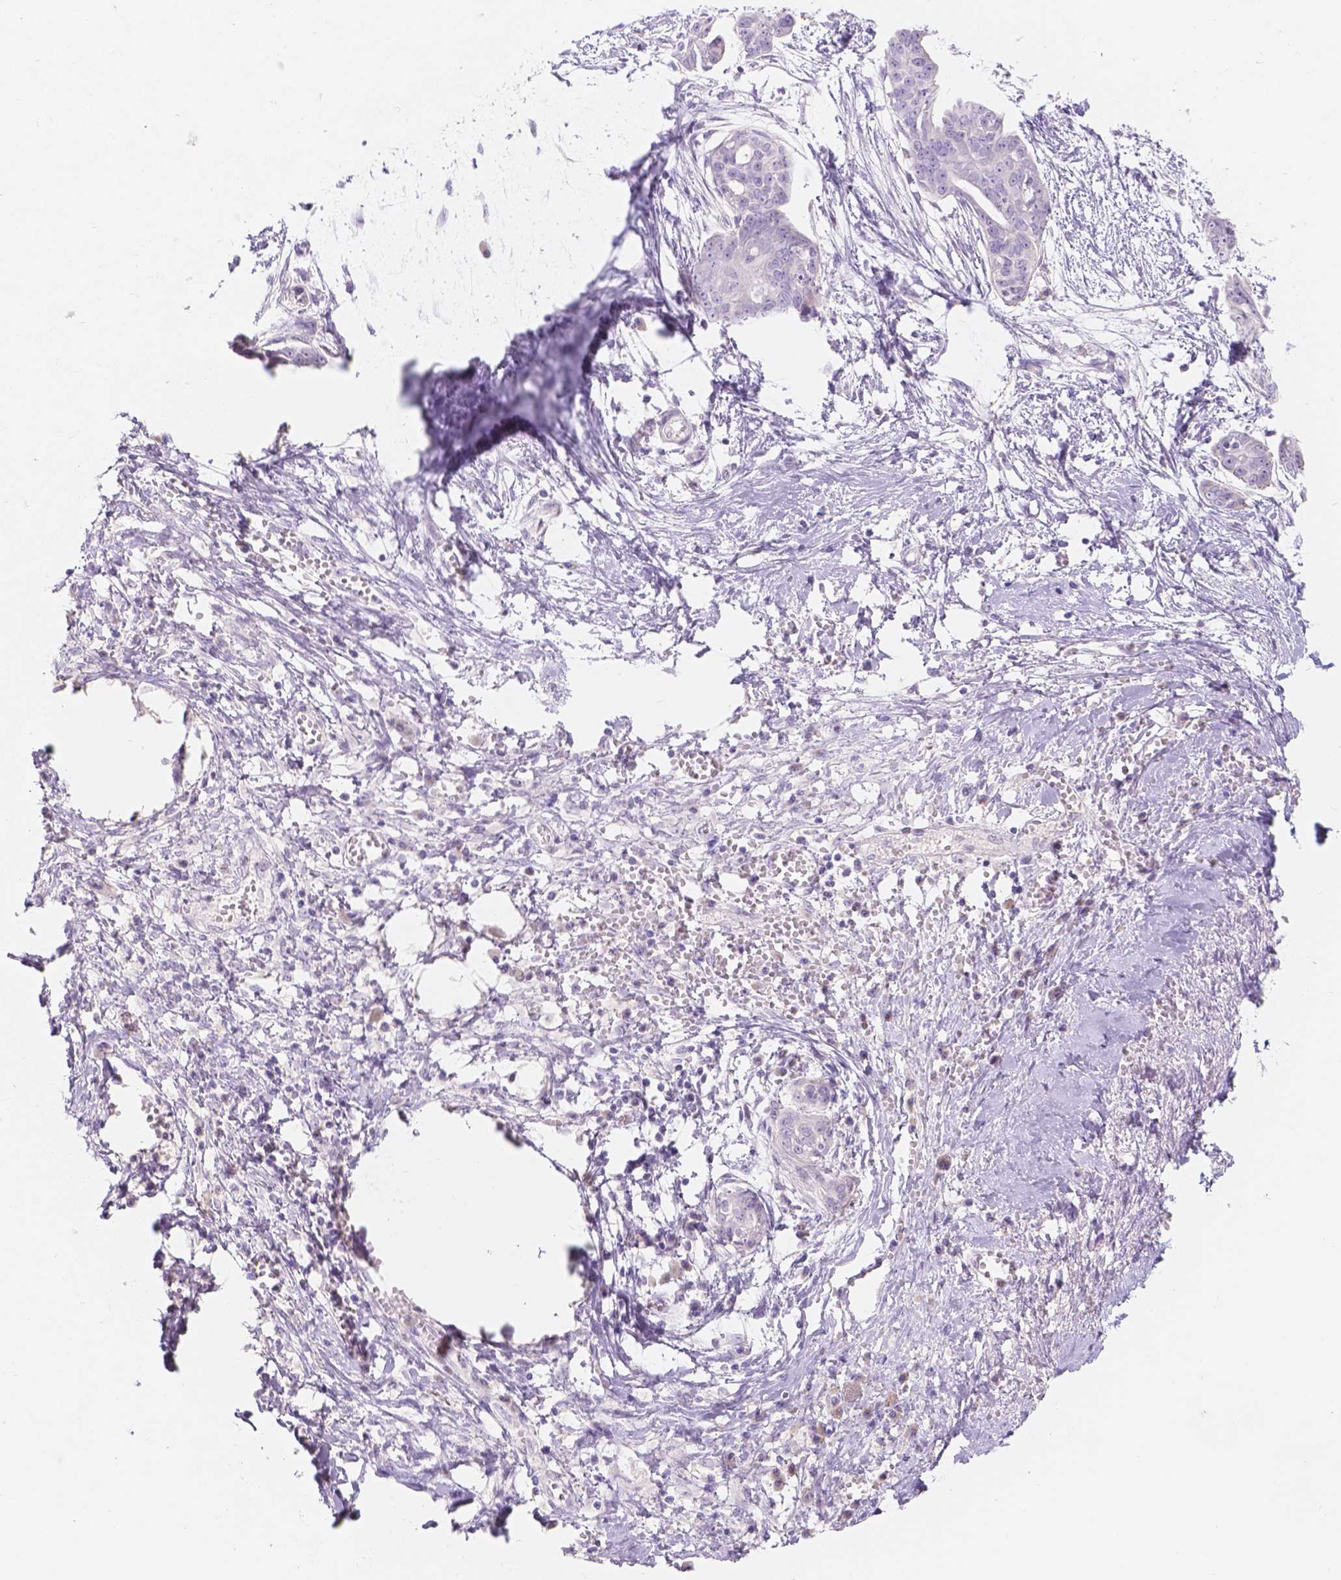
{"staining": {"intensity": "negative", "quantity": "none", "location": "none"}, "tissue": "ovarian cancer", "cell_type": "Tumor cells", "image_type": "cancer", "snomed": [{"axis": "morphology", "description": "Cystadenocarcinoma, serous, NOS"}, {"axis": "topography", "description": "Ovary"}], "caption": "There is no significant expression in tumor cells of ovarian cancer. (DAB immunohistochemistry visualized using brightfield microscopy, high magnification).", "gene": "HTN3", "patient": {"sex": "female", "age": 71}}